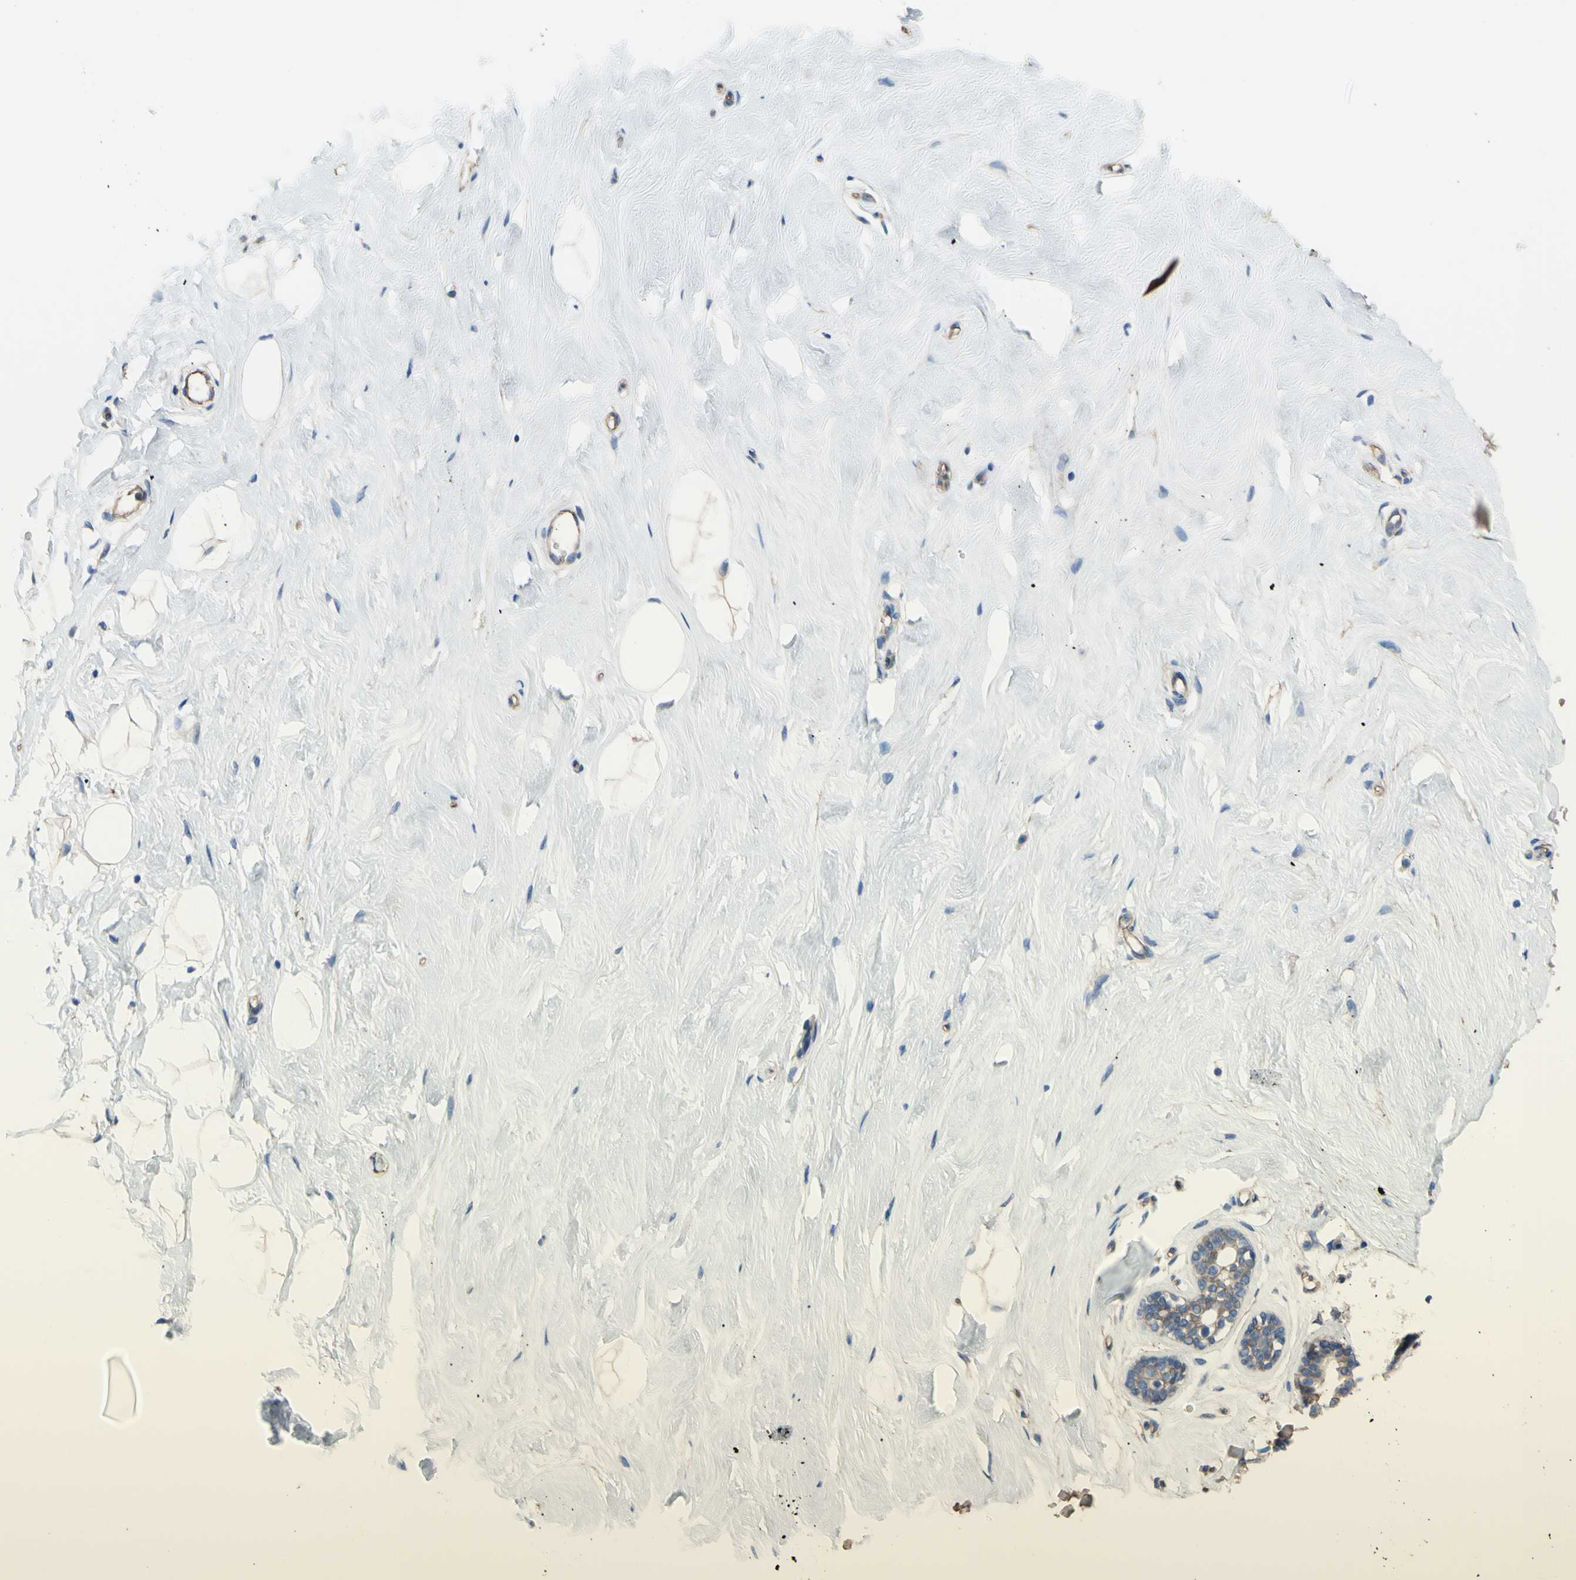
{"staining": {"intensity": "weak", "quantity": ">75%", "location": "cytoplasmic/membranous"}, "tissue": "breast", "cell_type": "Adipocytes", "image_type": "normal", "snomed": [{"axis": "morphology", "description": "Normal tissue, NOS"}, {"axis": "topography", "description": "Breast"}], "caption": "Weak cytoplasmic/membranous staining for a protein is seen in about >75% of adipocytes of normal breast using immunohistochemistry.", "gene": "TPBG", "patient": {"sex": "female", "age": 23}}